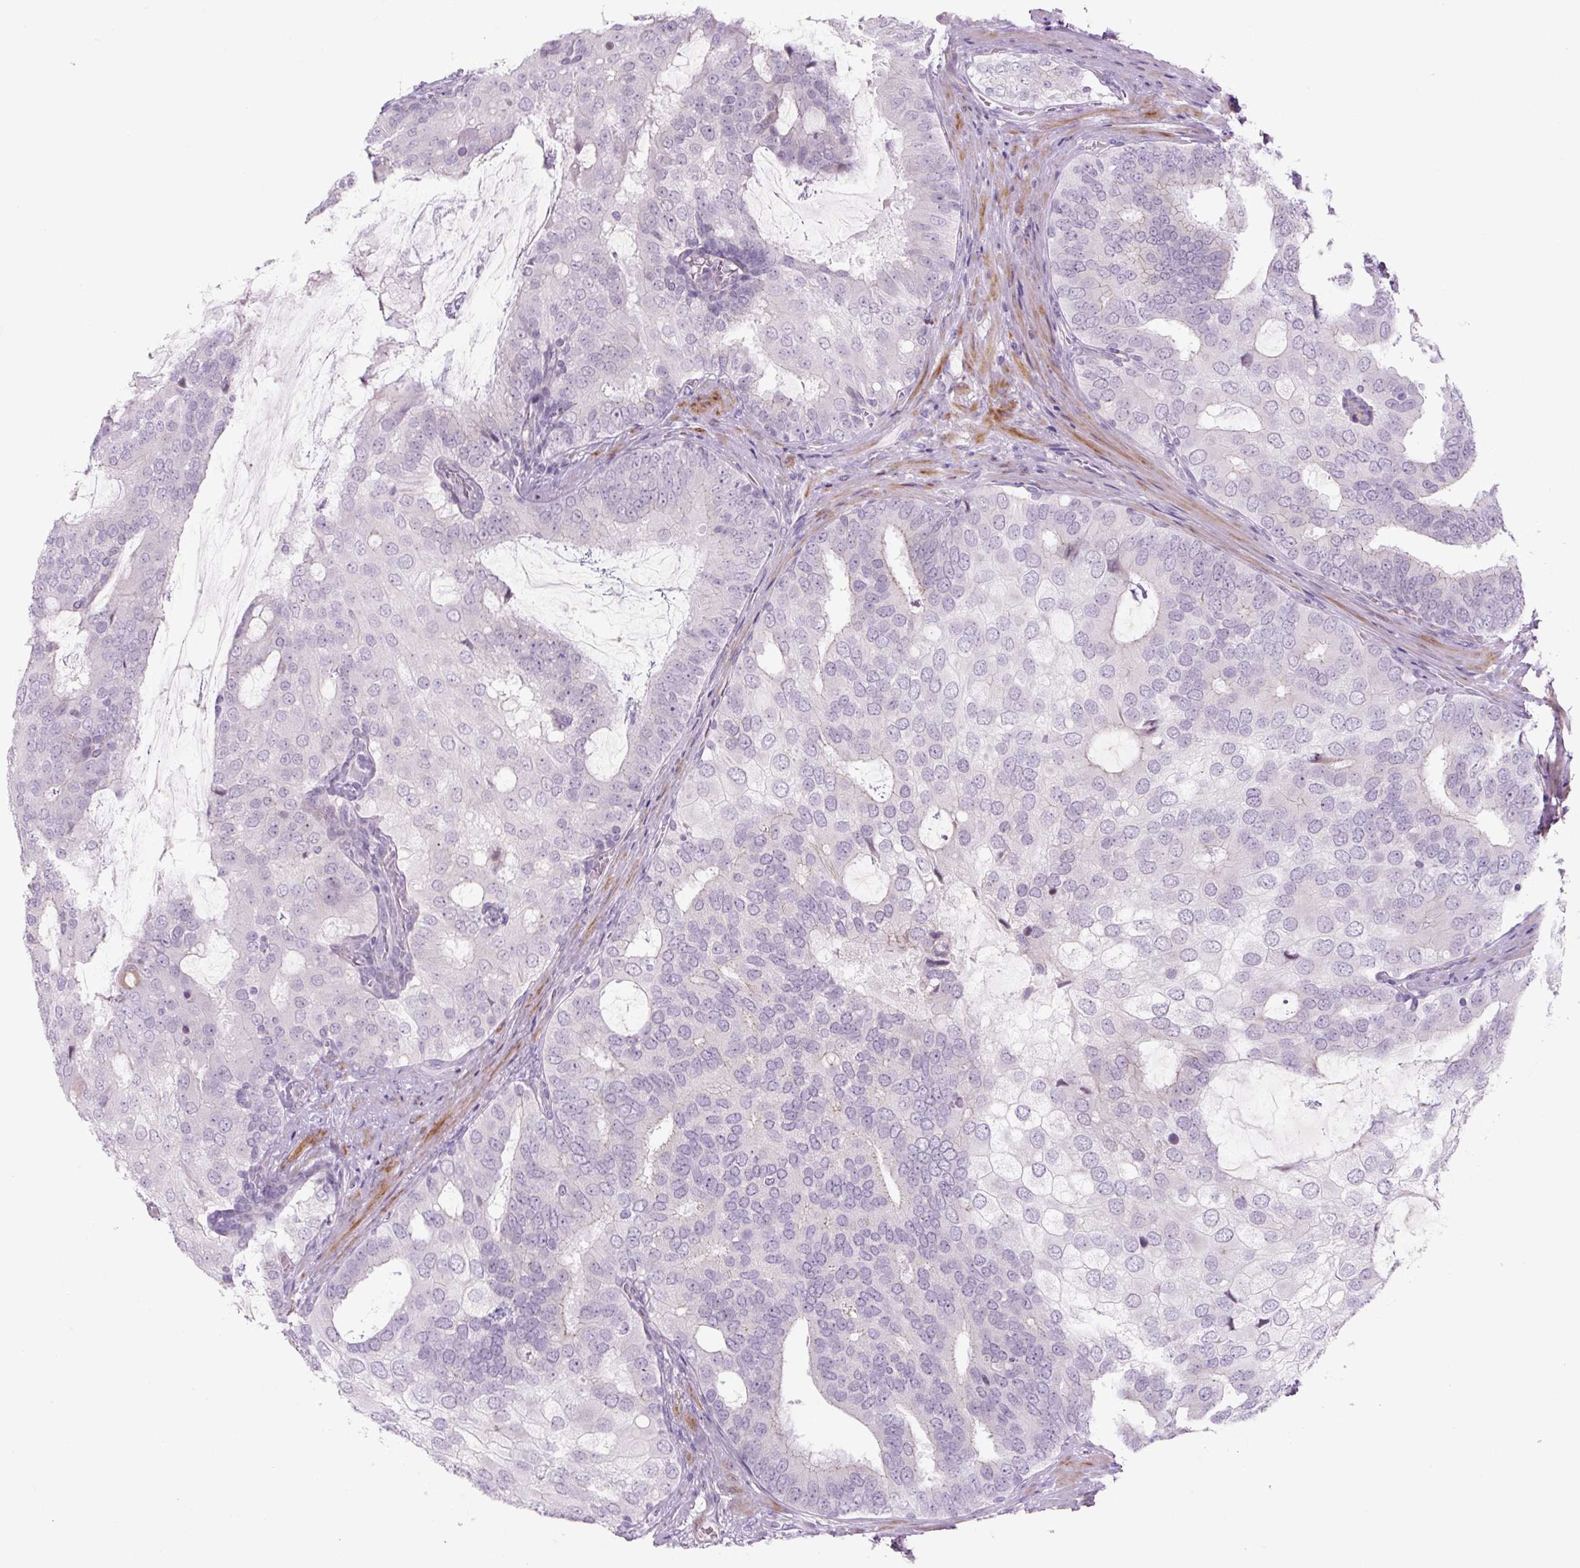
{"staining": {"intensity": "negative", "quantity": "none", "location": "none"}, "tissue": "prostate cancer", "cell_type": "Tumor cells", "image_type": "cancer", "snomed": [{"axis": "morphology", "description": "Adenocarcinoma, High grade"}, {"axis": "topography", "description": "Prostate"}], "caption": "IHC of prostate cancer (adenocarcinoma (high-grade)) displays no expression in tumor cells.", "gene": "PRM1", "patient": {"sex": "male", "age": 55}}